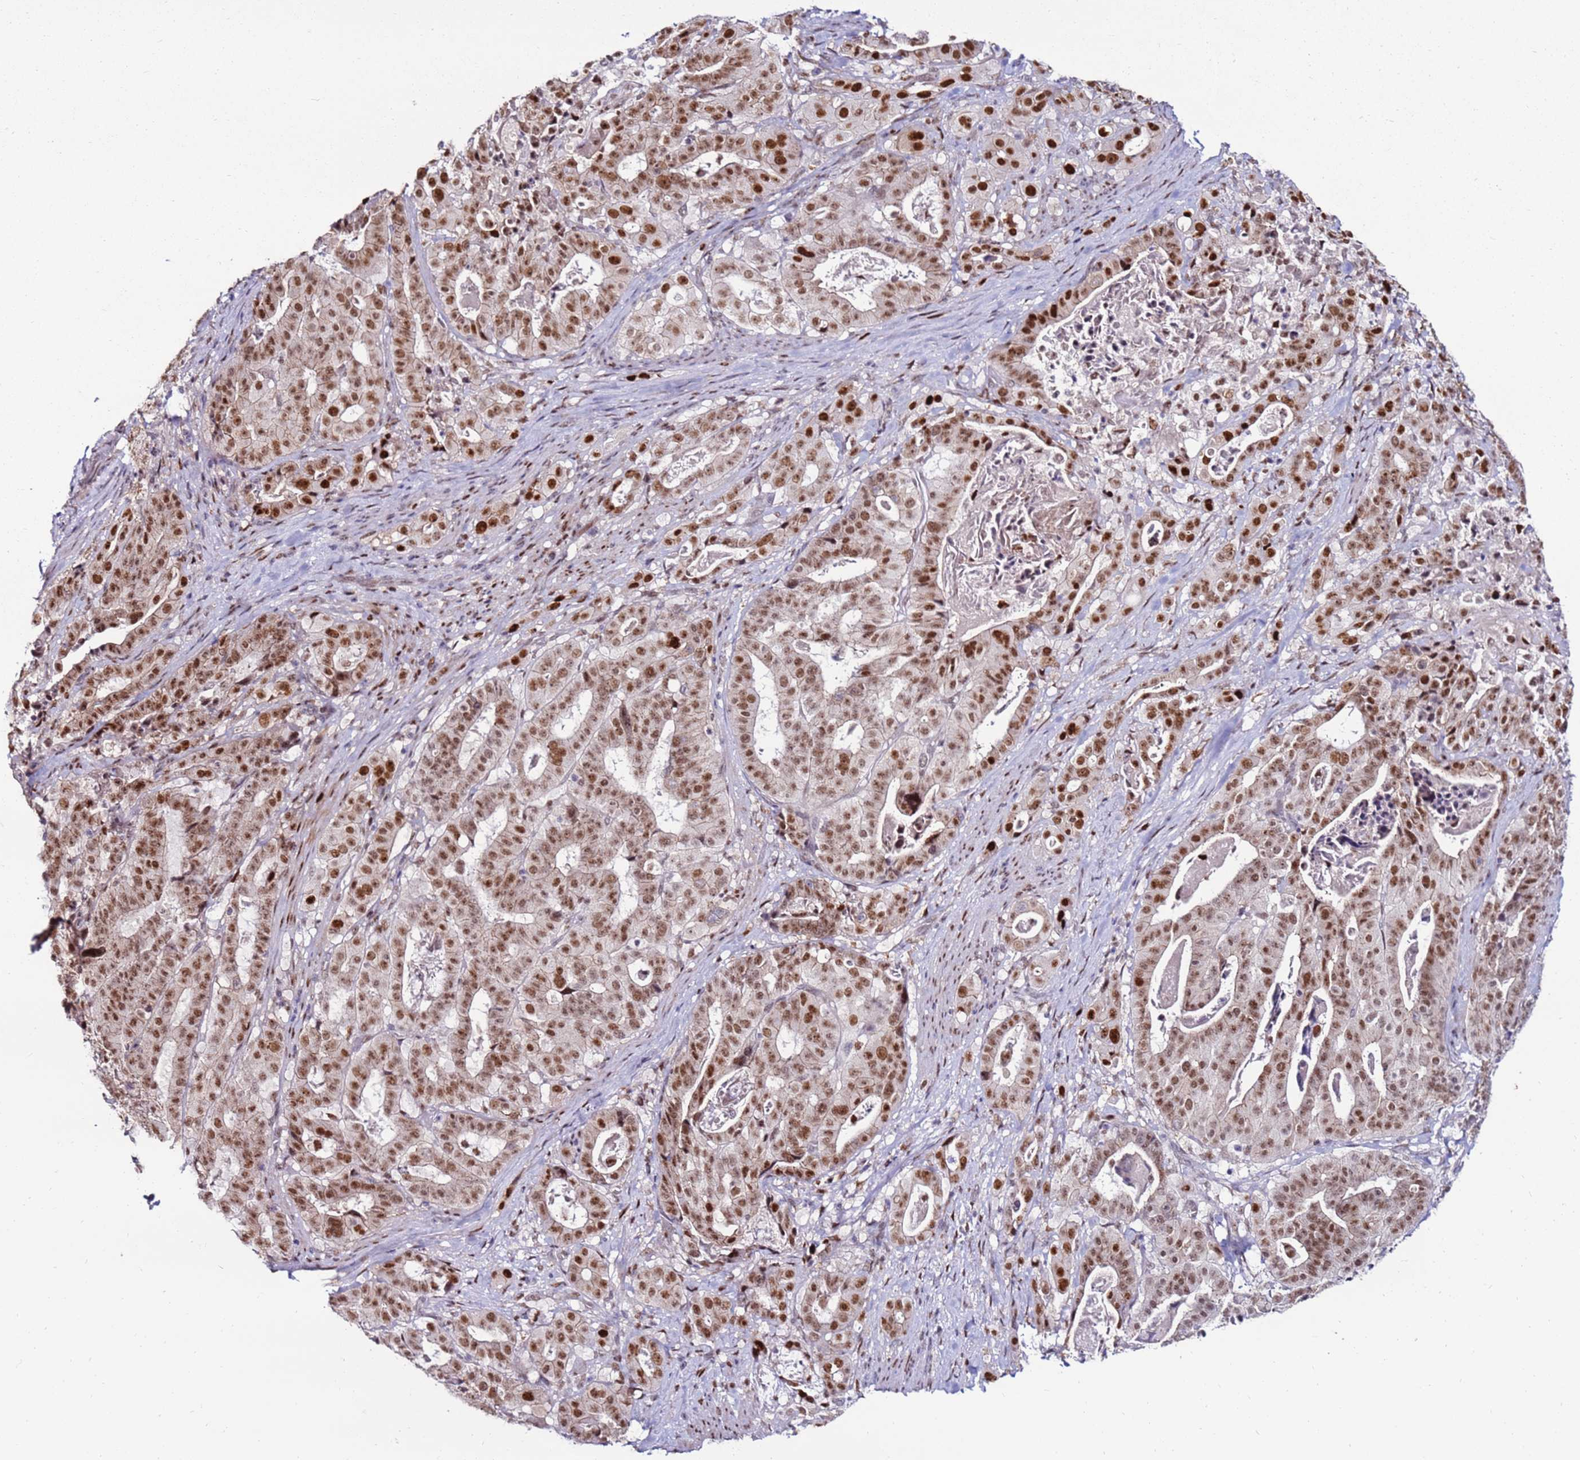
{"staining": {"intensity": "moderate", "quantity": ">75%", "location": "cytoplasmic/membranous,nuclear"}, "tissue": "stomach cancer", "cell_type": "Tumor cells", "image_type": "cancer", "snomed": [{"axis": "morphology", "description": "Adenocarcinoma, NOS"}, {"axis": "topography", "description": "Stomach"}], "caption": "Approximately >75% of tumor cells in human stomach cancer reveal moderate cytoplasmic/membranous and nuclear protein positivity as visualized by brown immunohistochemical staining.", "gene": "KPNA4", "patient": {"sex": "male", "age": 48}}